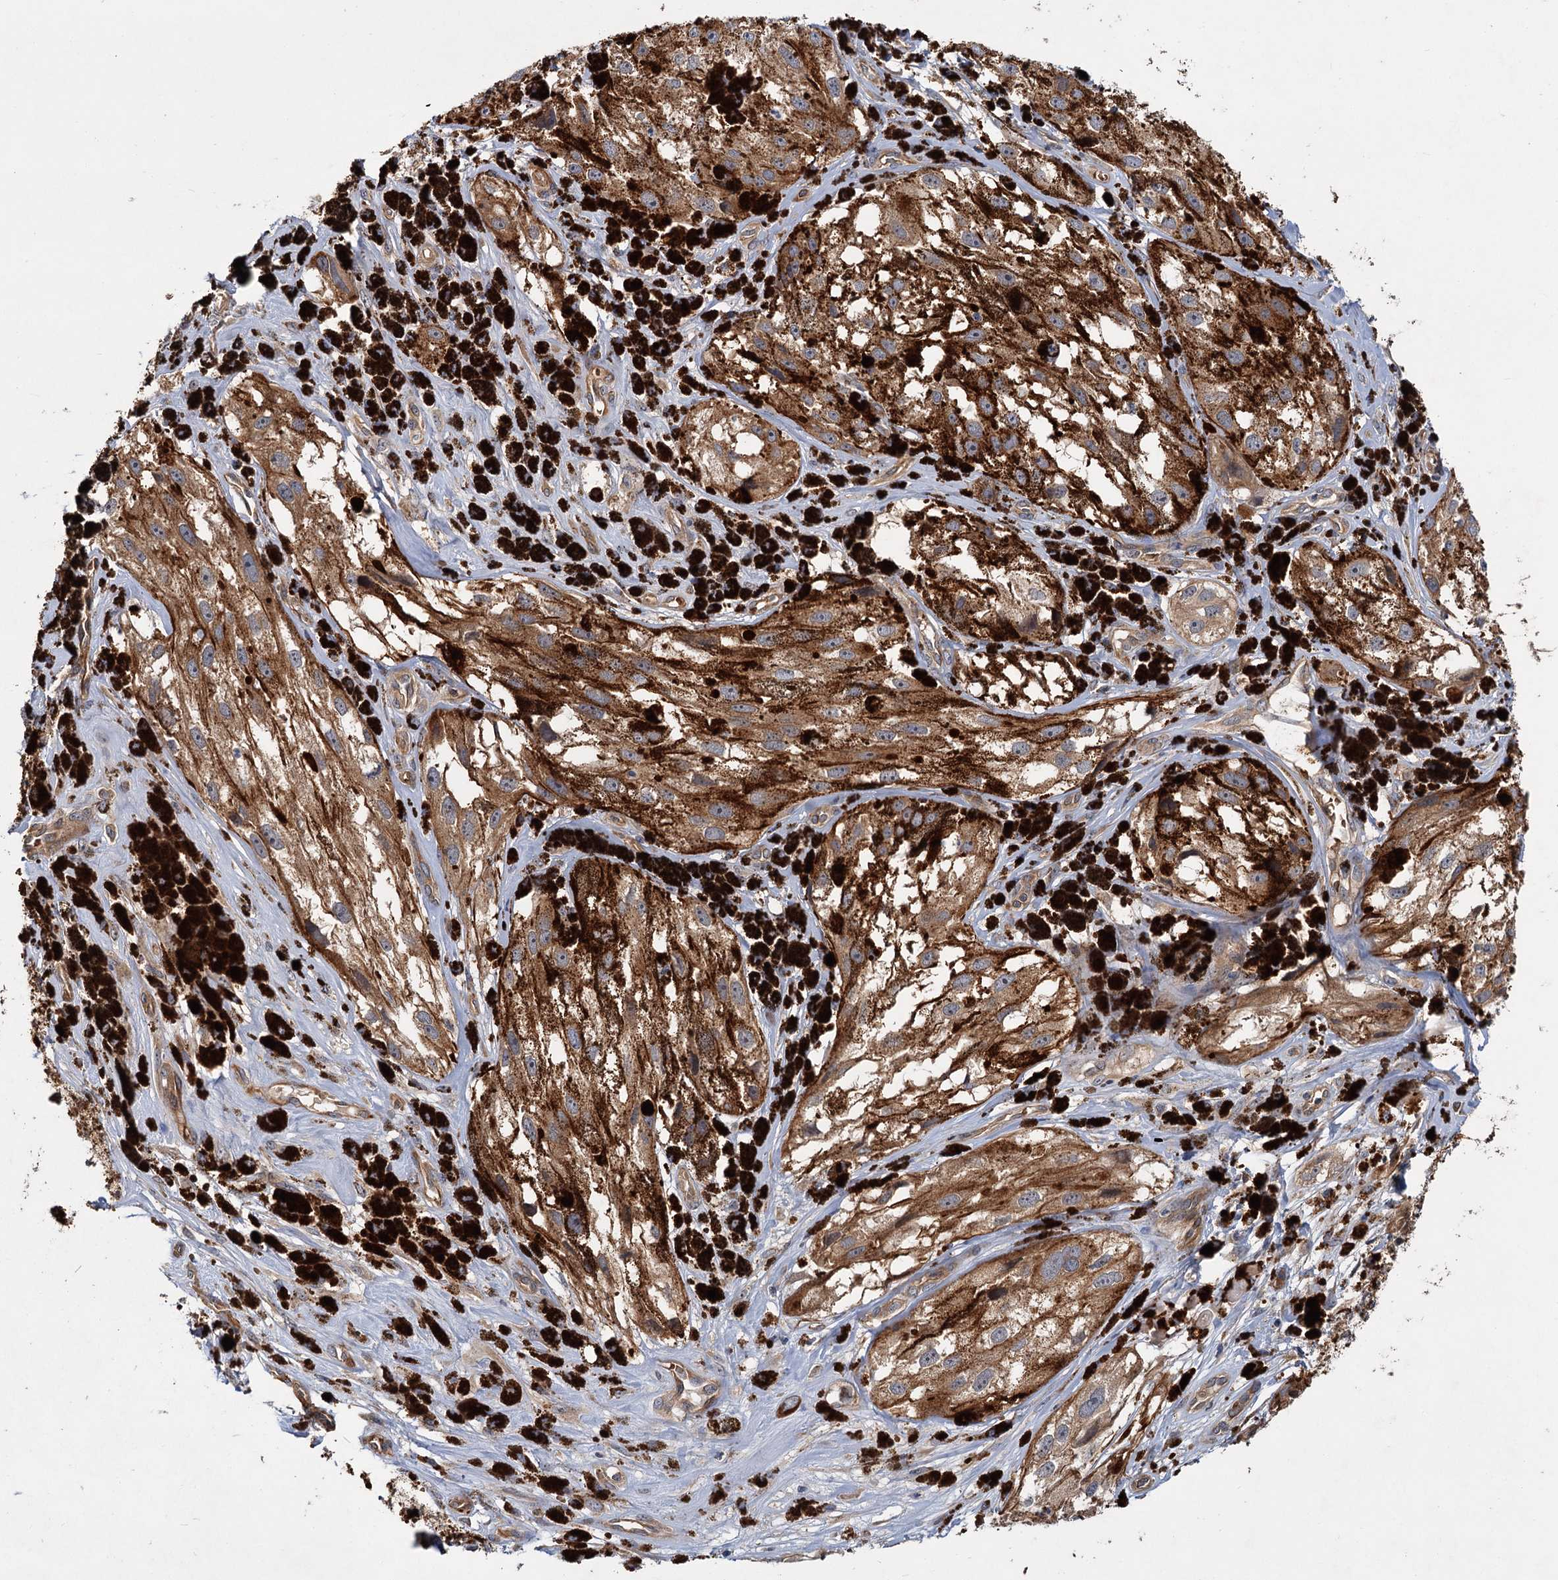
{"staining": {"intensity": "moderate", "quantity": ">75%", "location": "cytoplasmic/membranous"}, "tissue": "melanoma", "cell_type": "Tumor cells", "image_type": "cancer", "snomed": [{"axis": "morphology", "description": "Malignant melanoma, NOS"}, {"axis": "topography", "description": "Skin"}], "caption": "Human melanoma stained with a brown dye shows moderate cytoplasmic/membranous positive expression in approximately >75% of tumor cells.", "gene": "PKN2", "patient": {"sex": "male", "age": 88}}